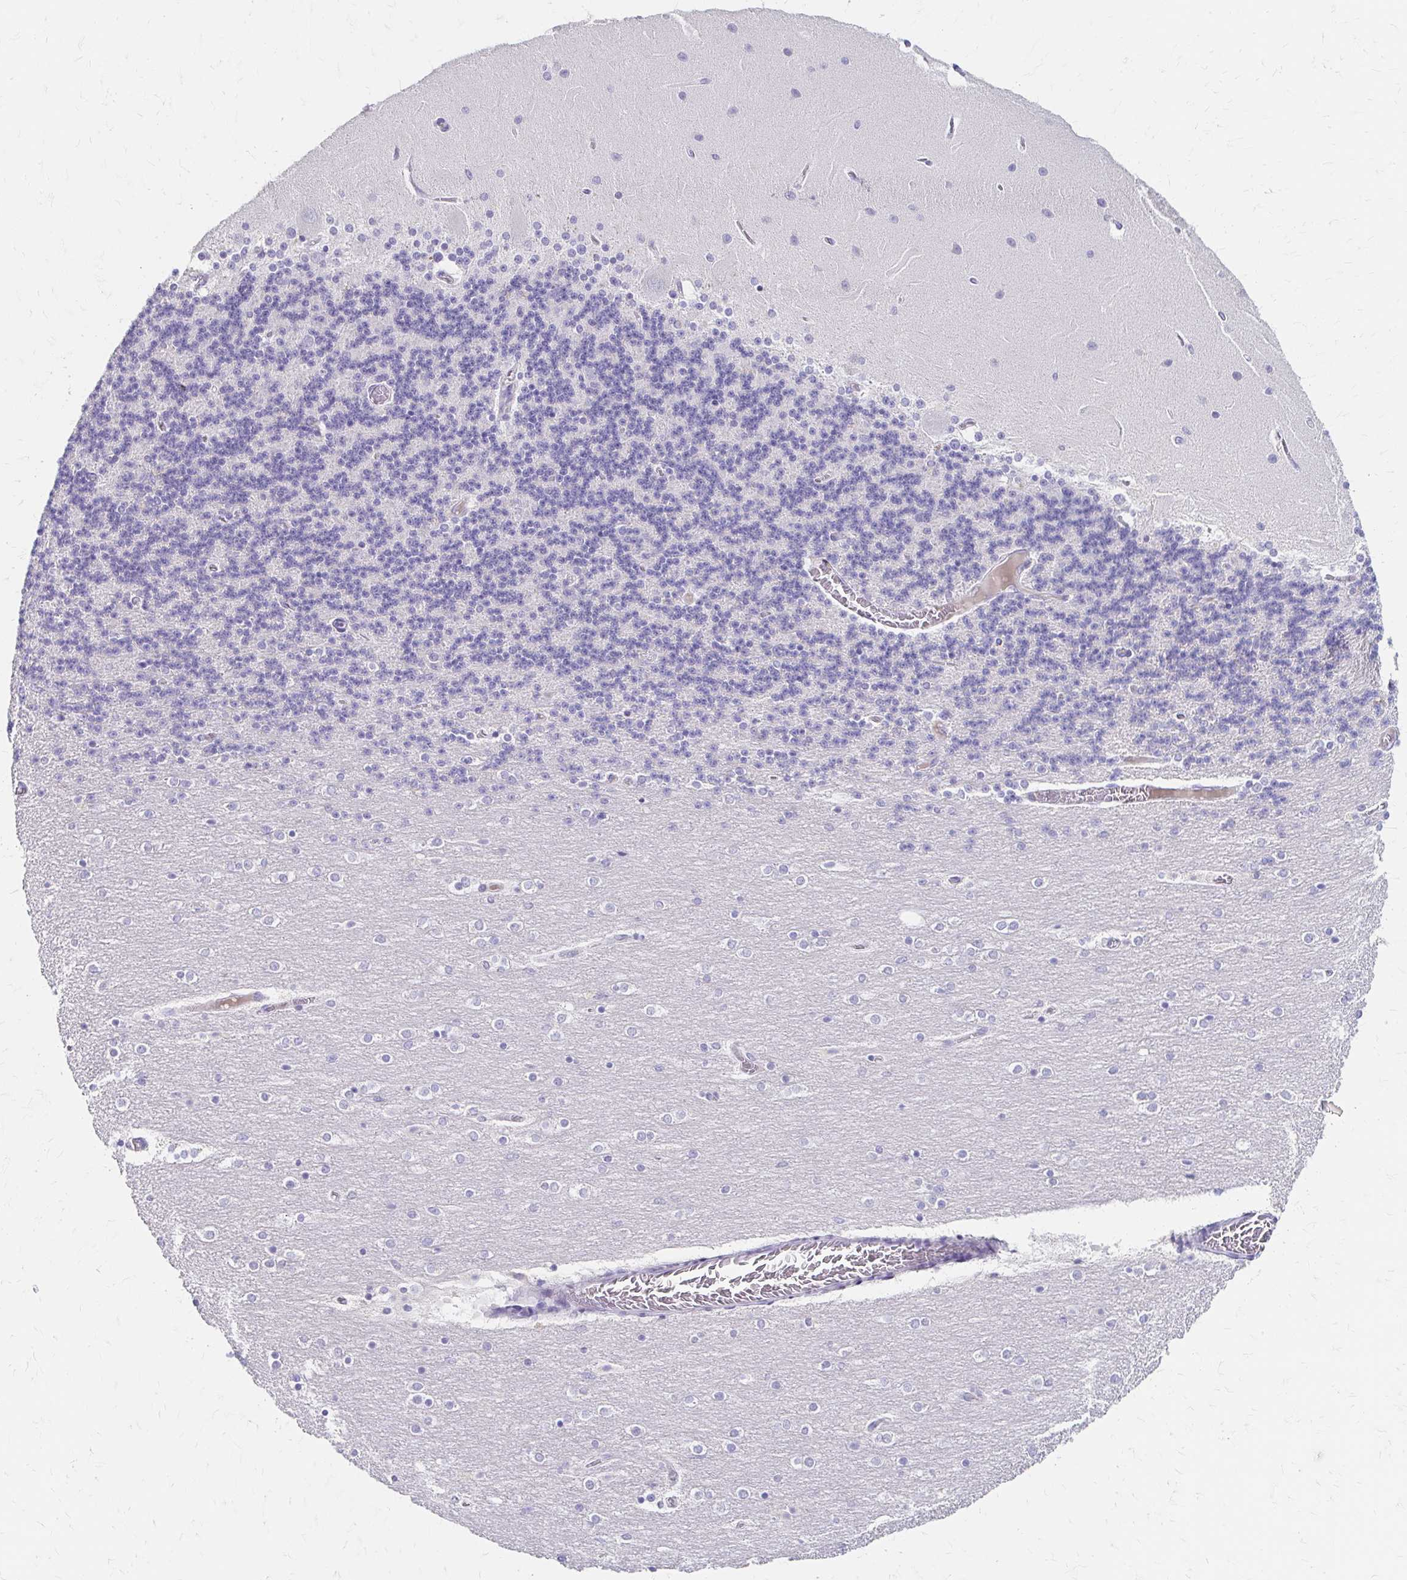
{"staining": {"intensity": "negative", "quantity": "none", "location": "none"}, "tissue": "cerebellum", "cell_type": "Cells in granular layer", "image_type": "normal", "snomed": [{"axis": "morphology", "description": "Normal tissue, NOS"}, {"axis": "topography", "description": "Cerebellum"}], "caption": "Immunohistochemistry of benign human cerebellum exhibits no positivity in cells in granular layer.", "gene": "AZGP1", "patient": {"sex": "female", "age": 54}}